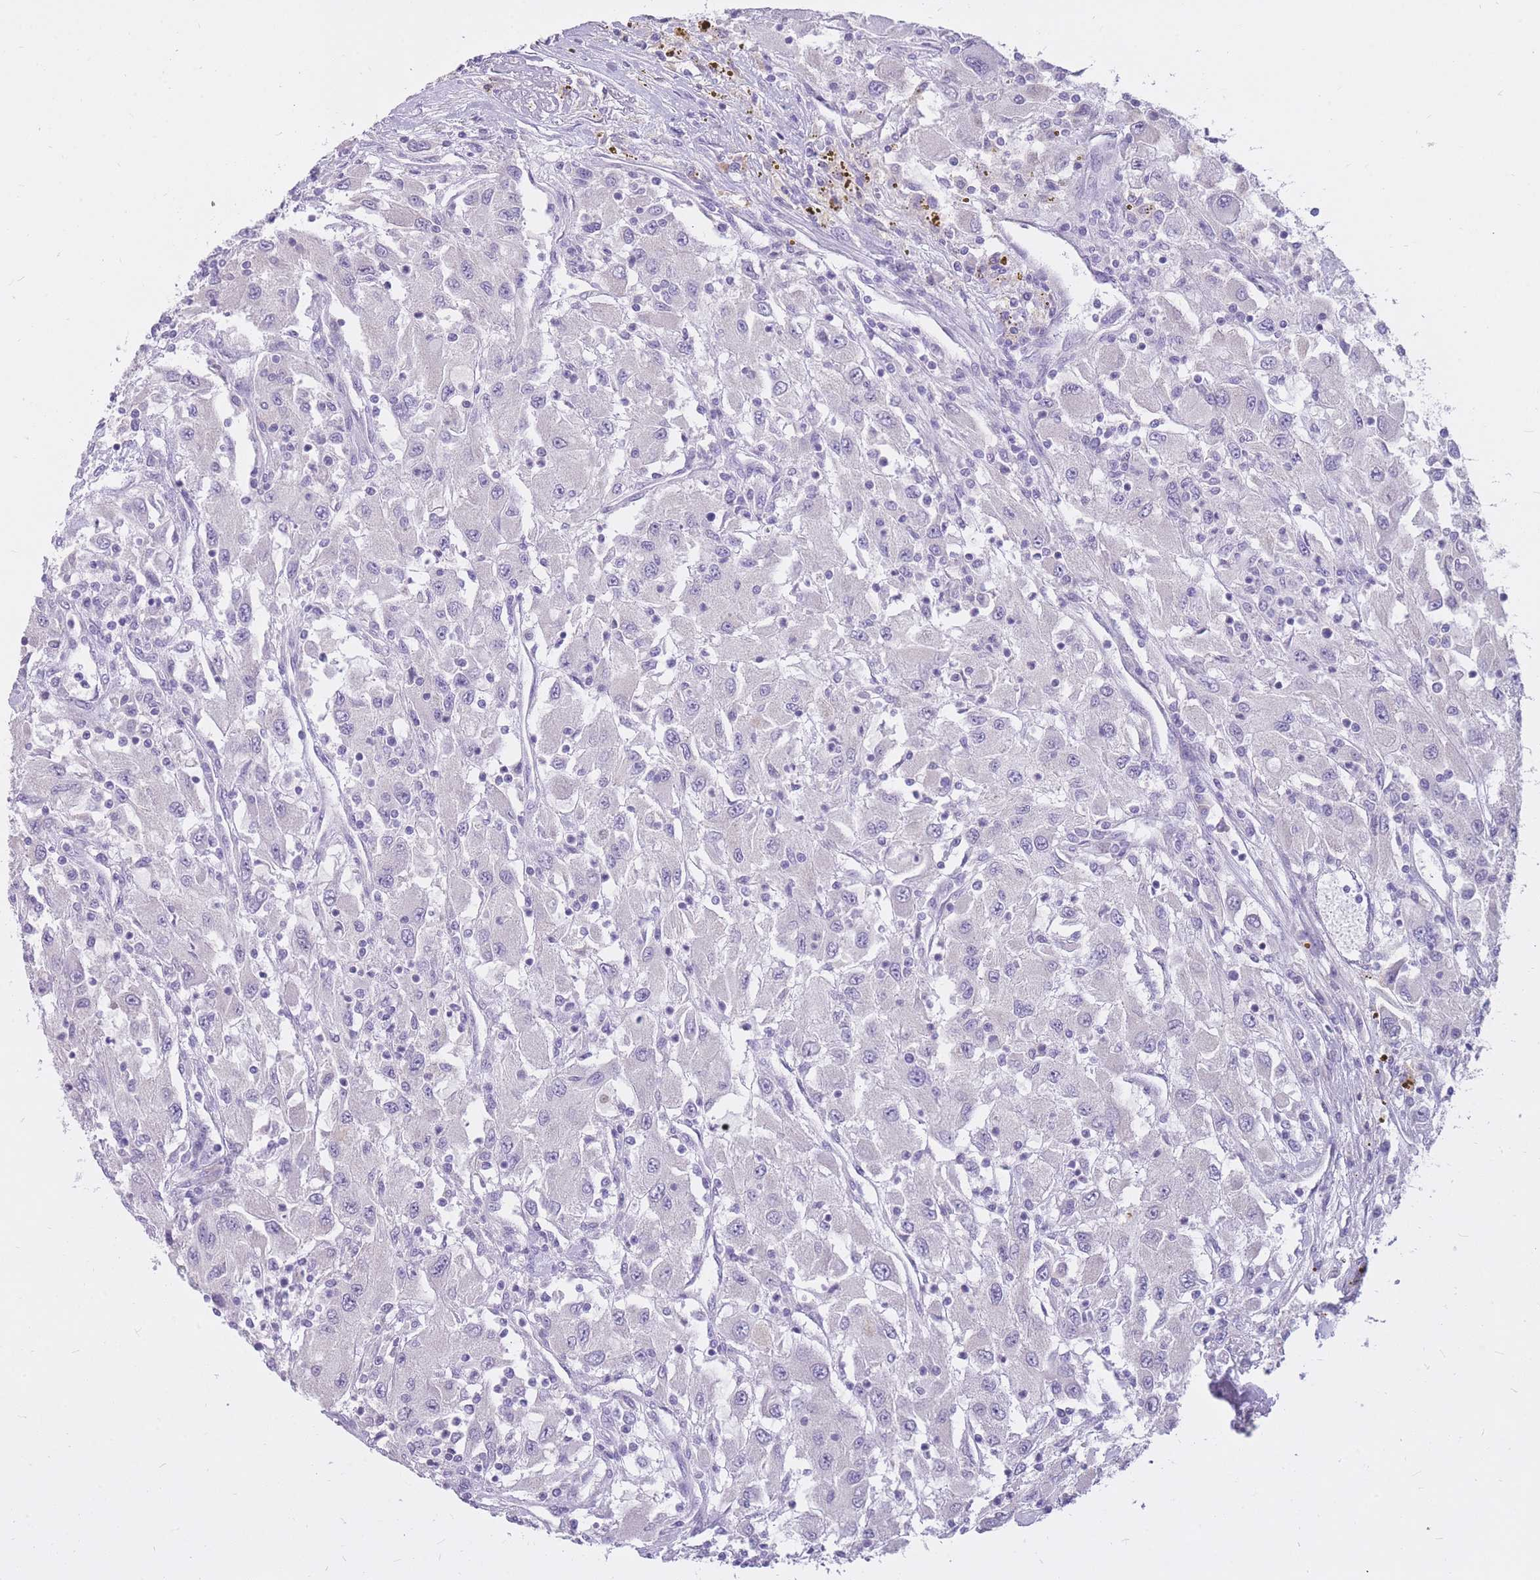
{"staining": {"intensity": "negative", "quantity": "none", "location": "none"}, "tissue": "renal cancer", "cell_type": "Tumor cells", "image_type": "cancer", "snomed": [{"axis": "morphology", "description": "Adenocarcinoma, NOS"}, {"axis": "topography", "description": "Kidney"}], "caption": "DAB (3,3'-diaminobenzidine) immunohistochemical staining of renal cancer displays no significant staining in tumor cells. (DAB (3,3'-diaminobenzidine) immunohistochemistry visualized using brightfield microscopy, high magnification).", "gene": "RNF170", "patient": {"sex": "female", "age": 67}}